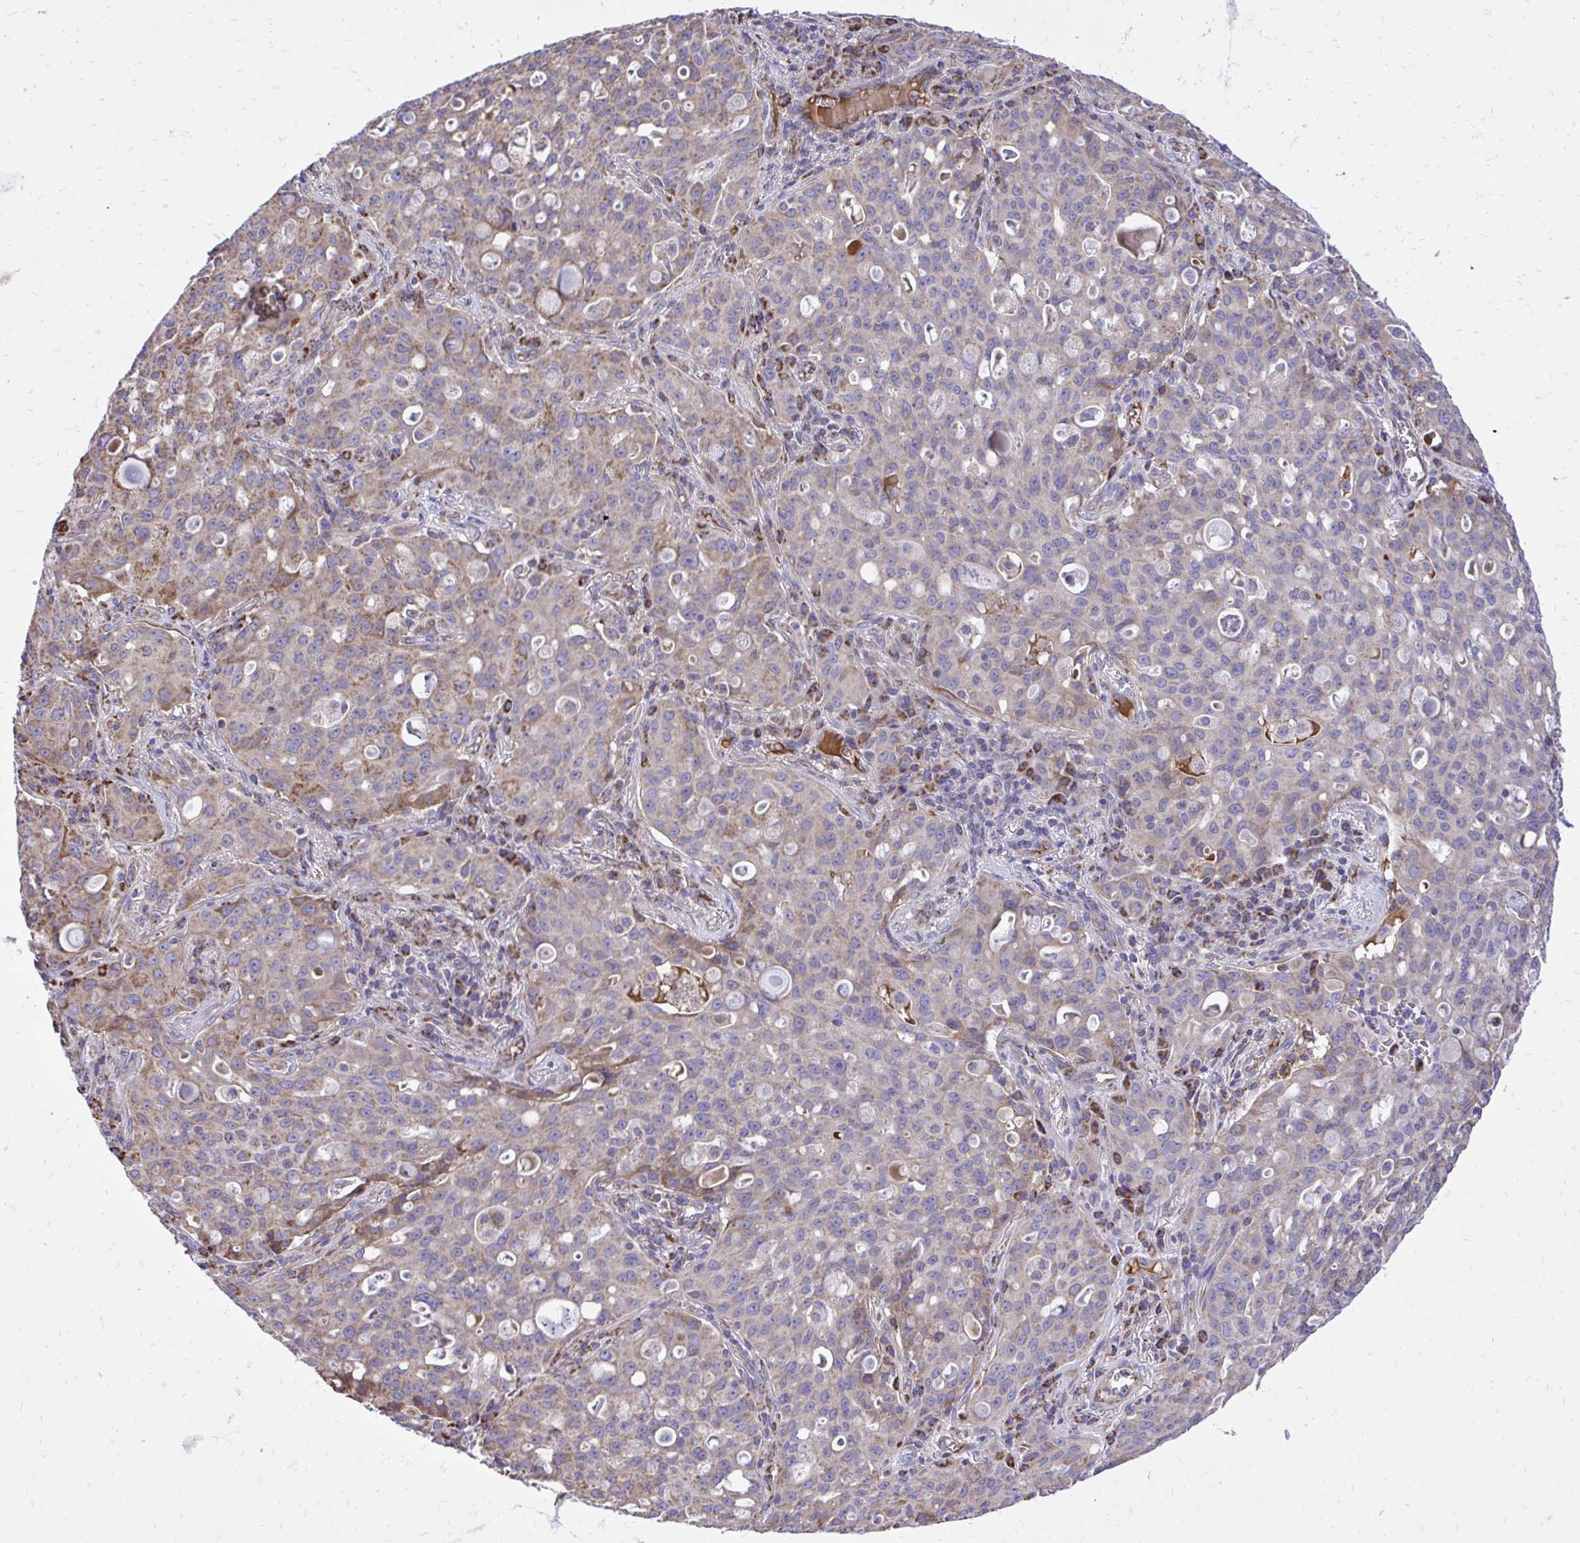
{"staining": {"intensity": "weak", "quantity": "<25%", "location": "cytoplasmic/membranous"}, "tissue": "lung cancer", "cell_type": "Tumor cells", "image_type": "cancer", "snomed": [{"axis": "morphology", "description": "Adenocarcinoma, NOS"}, {"axis": "topography", "description": "Lung"}], "caption": "Immunohistochemistry of lung adenocarcinoma shows no positivity in tumor cells.", "gene": "ATP13A2", "patient": {"sex": "female", "age": 44}}